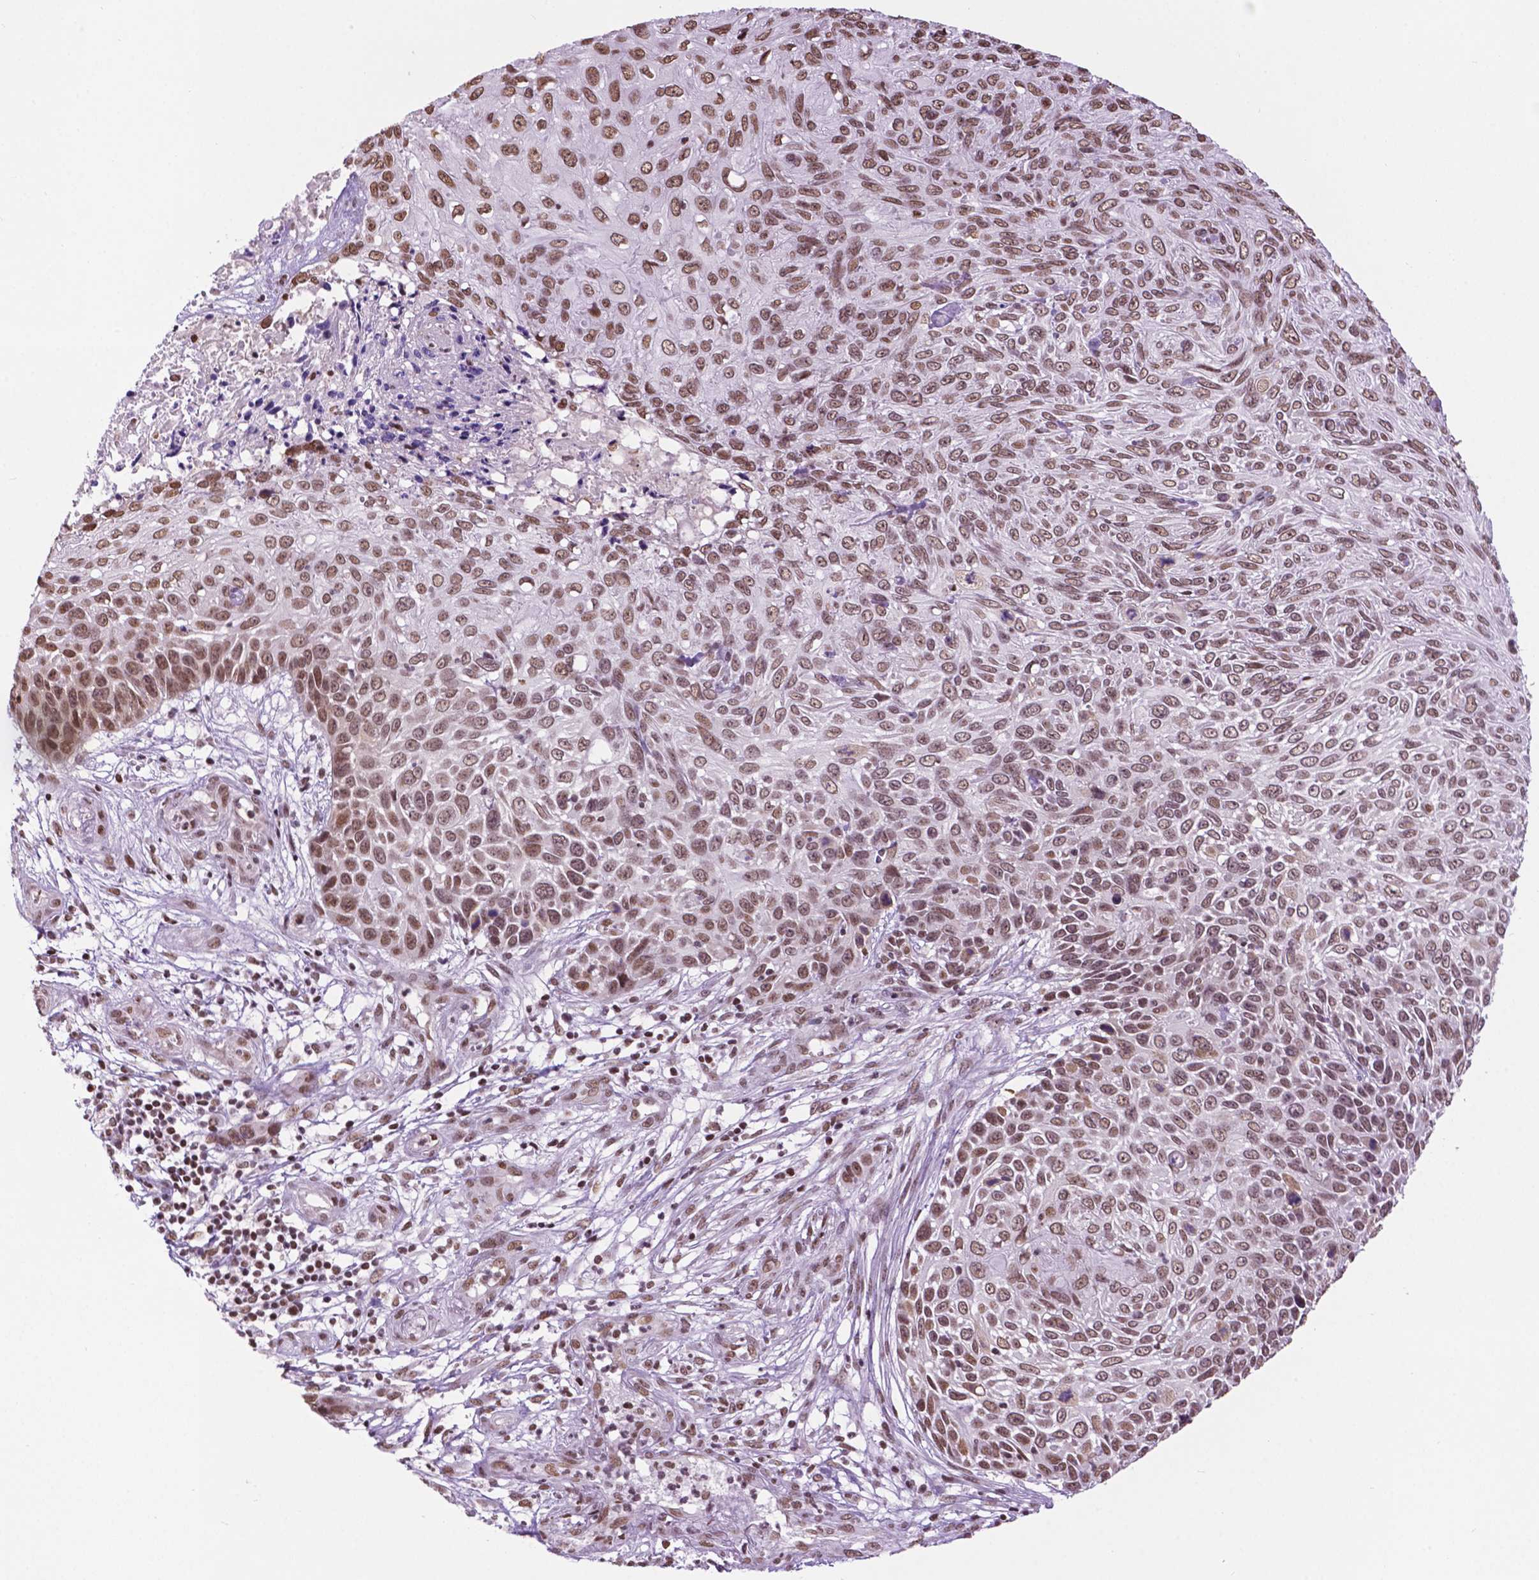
{"staining": {"intensity": "moderate", "quantity": ">75%", "location": "nuclear"}, "tissue": "skin cancer", "cell_type": "Tumor cells", "image_type": "cancer", "snomed": [{"axis": "morphology", "description": "Squamous cell carcinoma, NOS"}, {"axis": "topography", "description": "Skin"}], "caption": "About >75% of tumor cells in human skin squamous cell carcinoma show moderate nuclear protein expression as visualized by brown immunohistochemical staining.", "gene": "COL23A1", "patient": {"sex": "male", "age": 92}}